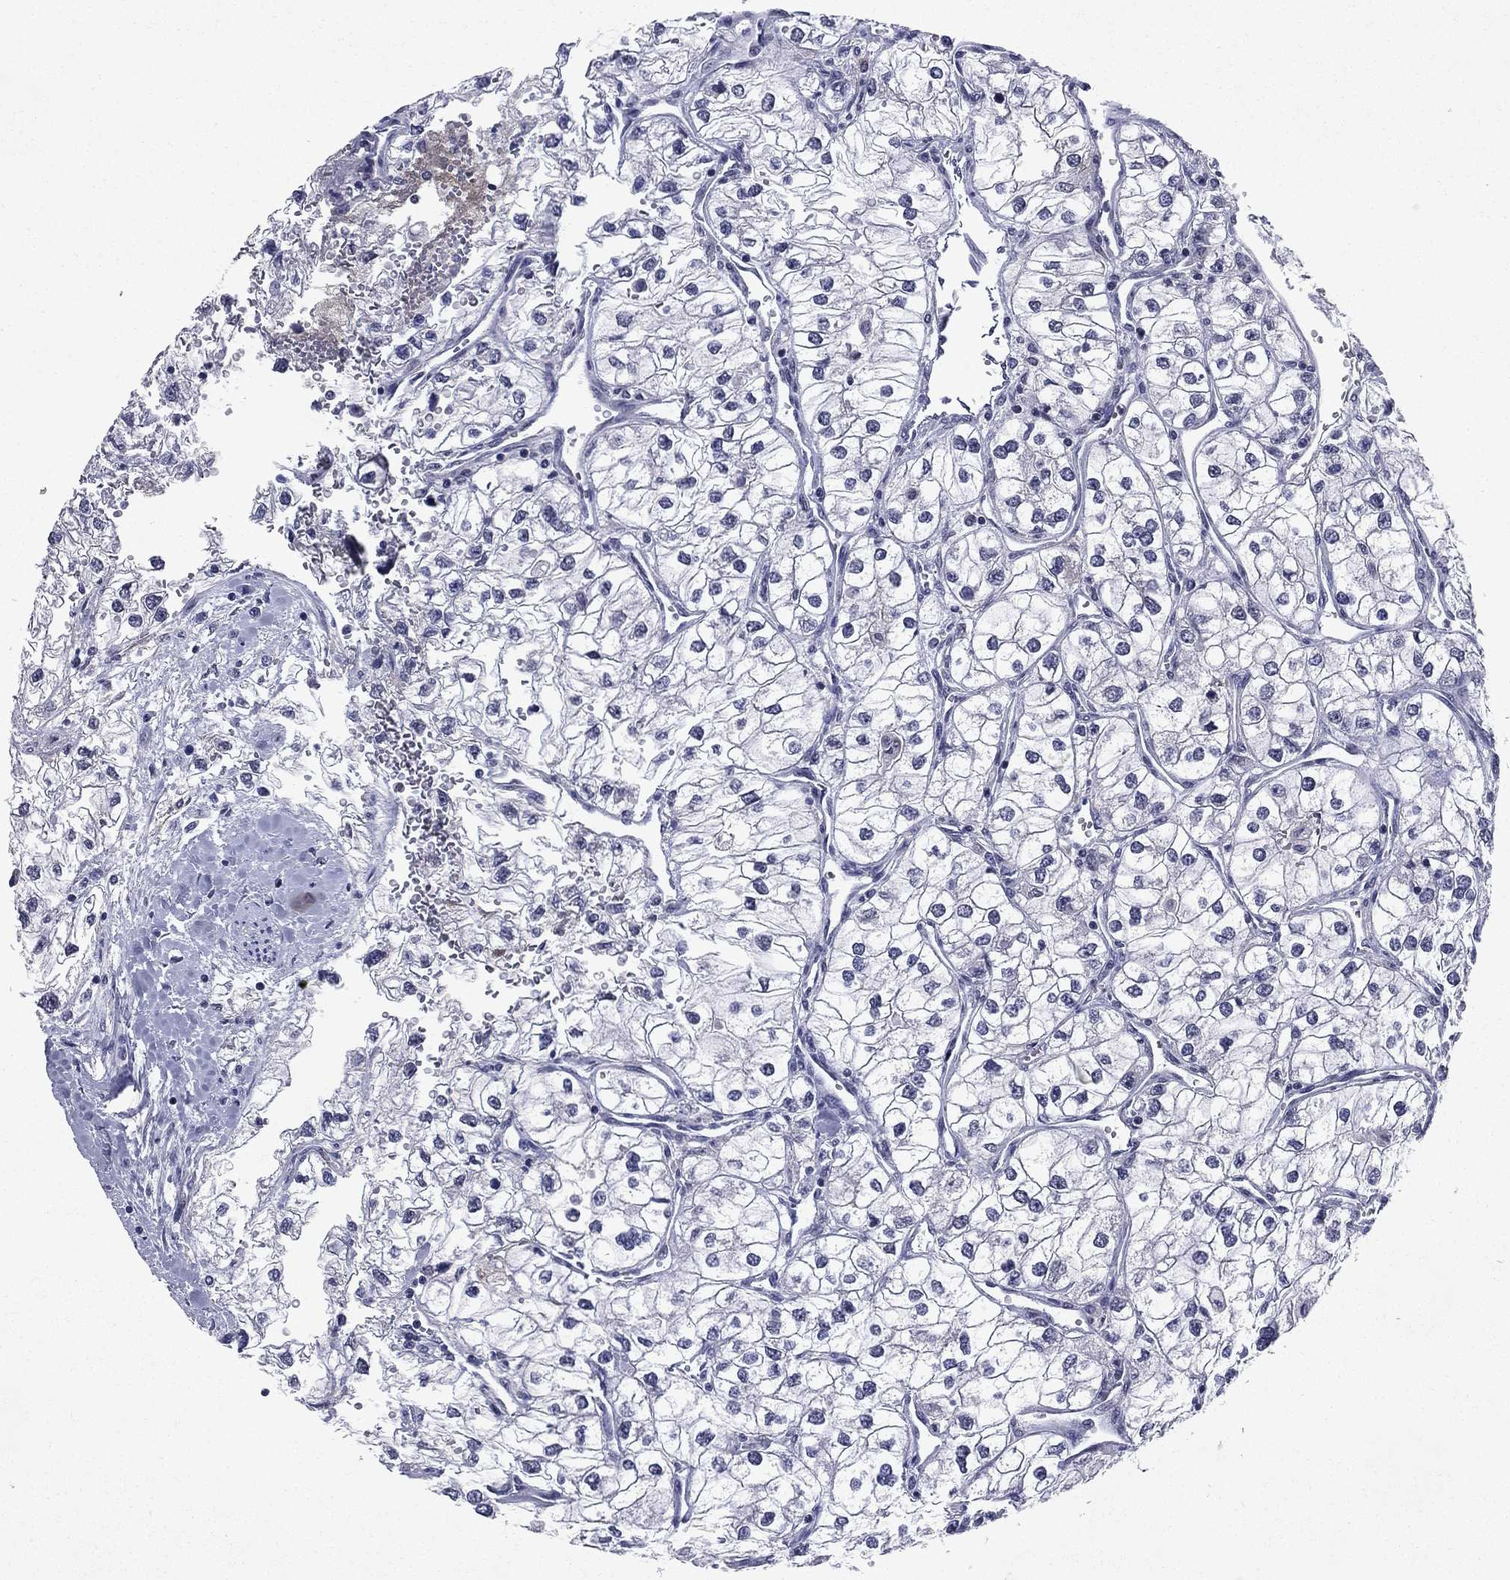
{"staining": {"intensity": "negative", "quantity": "none", "location": "none"}, "tissue": "renal cancer", "cell_type": "Tumor cells", "image_type": "cancer", "snomed": [{"axis": "morphology", "description": "Adenocarcinoma, NOS"}, {"axis": "topography", "description": "Kidney"}], "caption": "Tumor cells show no significant staining in renal cancer.", "gene": "ECM1", "patient": {"sex": "male", "age": 59}}